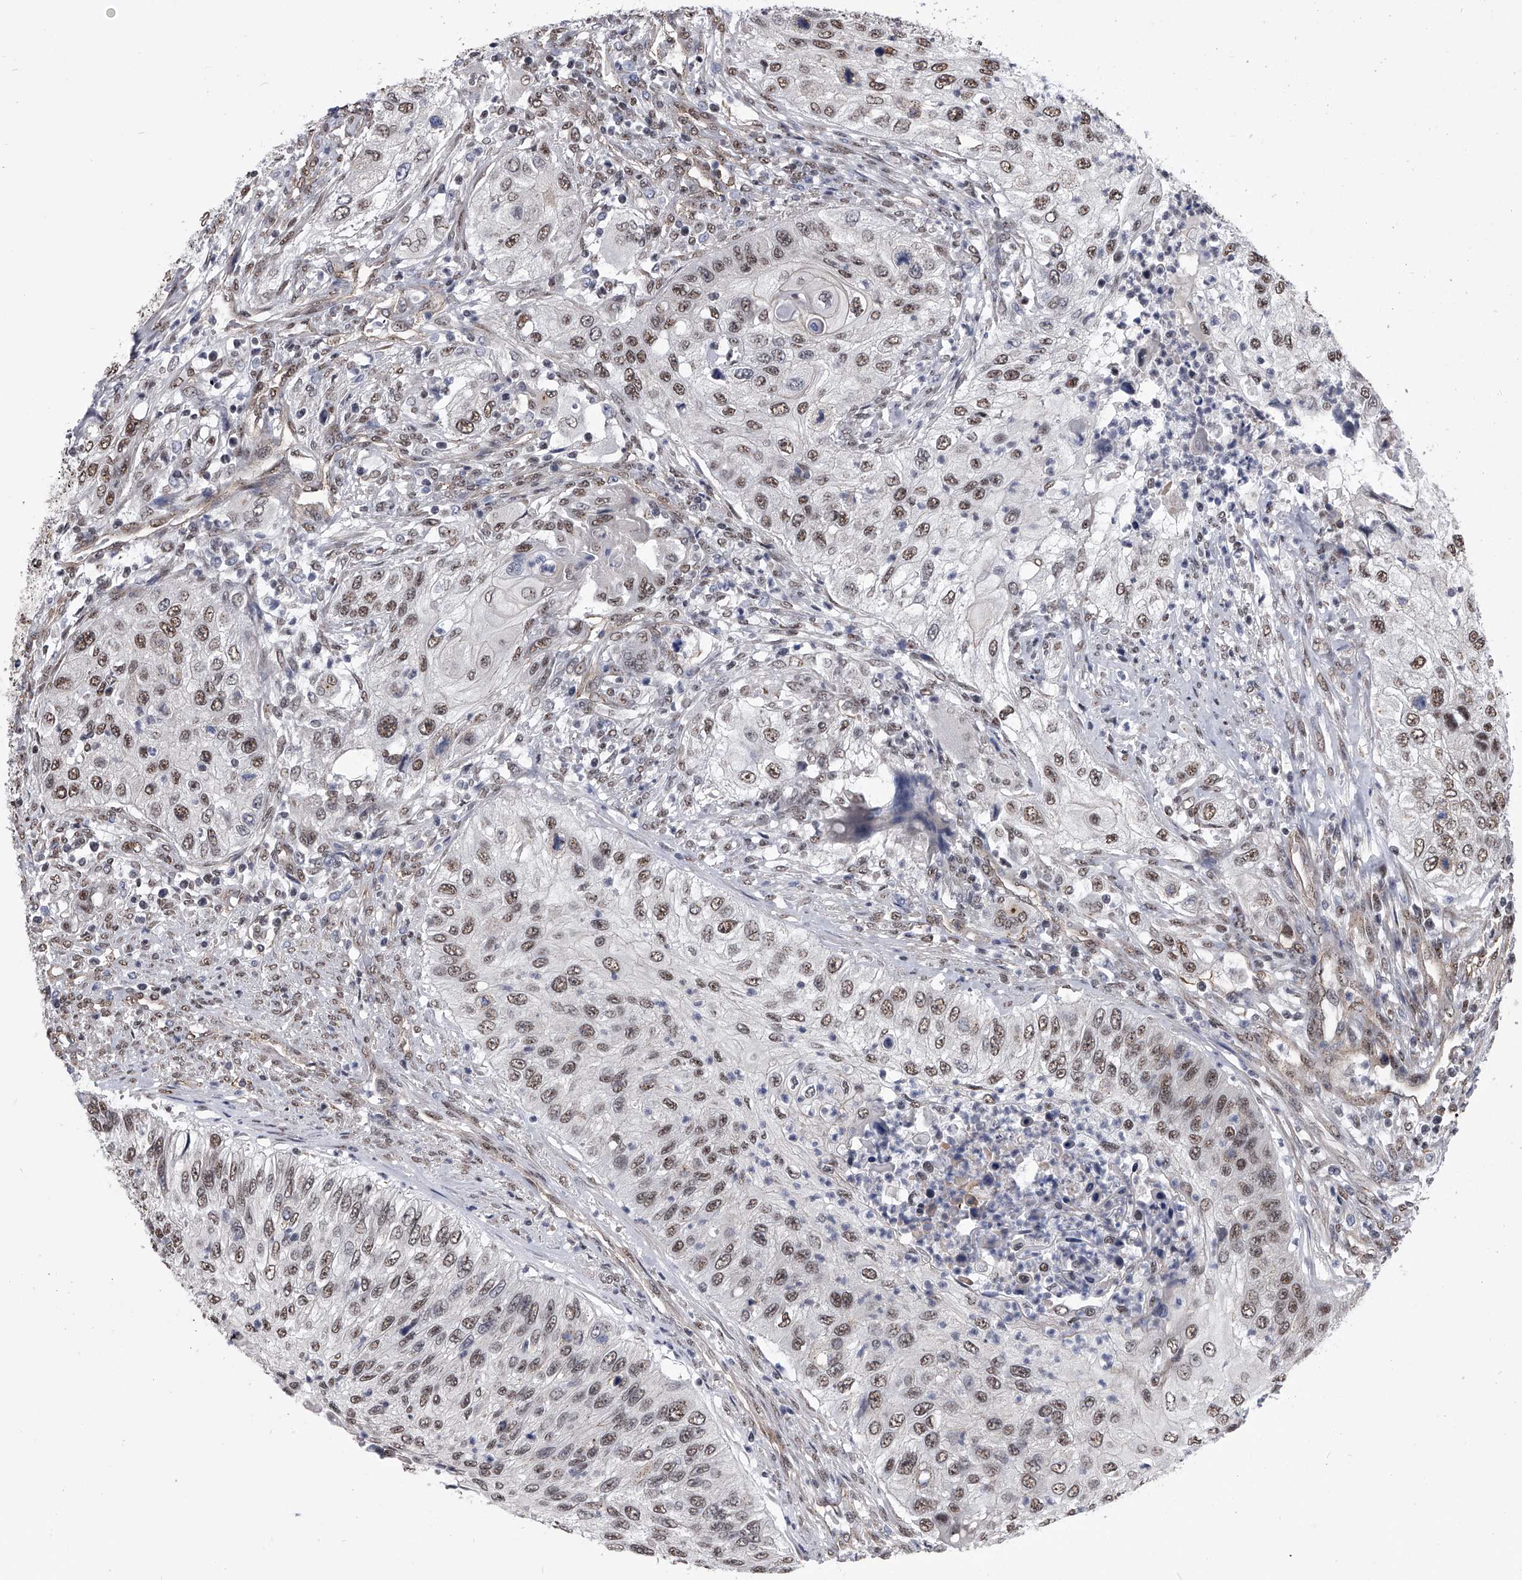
{"staining": {"intensity": "moderate", "quantity": ">75%", "location": "nuclear"}, "tissue": "urothelial cancer", "cell_type": "Tumor cells", "image_type": "cancer", "snomed": [{"axis": "morphology", "description": "Urothelial carcinoma, High grade"}, {"axis": "topography", "description": "Urinary bladder"}], "caption": "A micrograph of human urothelial cancer stained for a protein demonstrates moderate nuclear brown staining in tumor cells.", "gene": "ZNF76", "patient": {"sex": "female", "age": 60}}